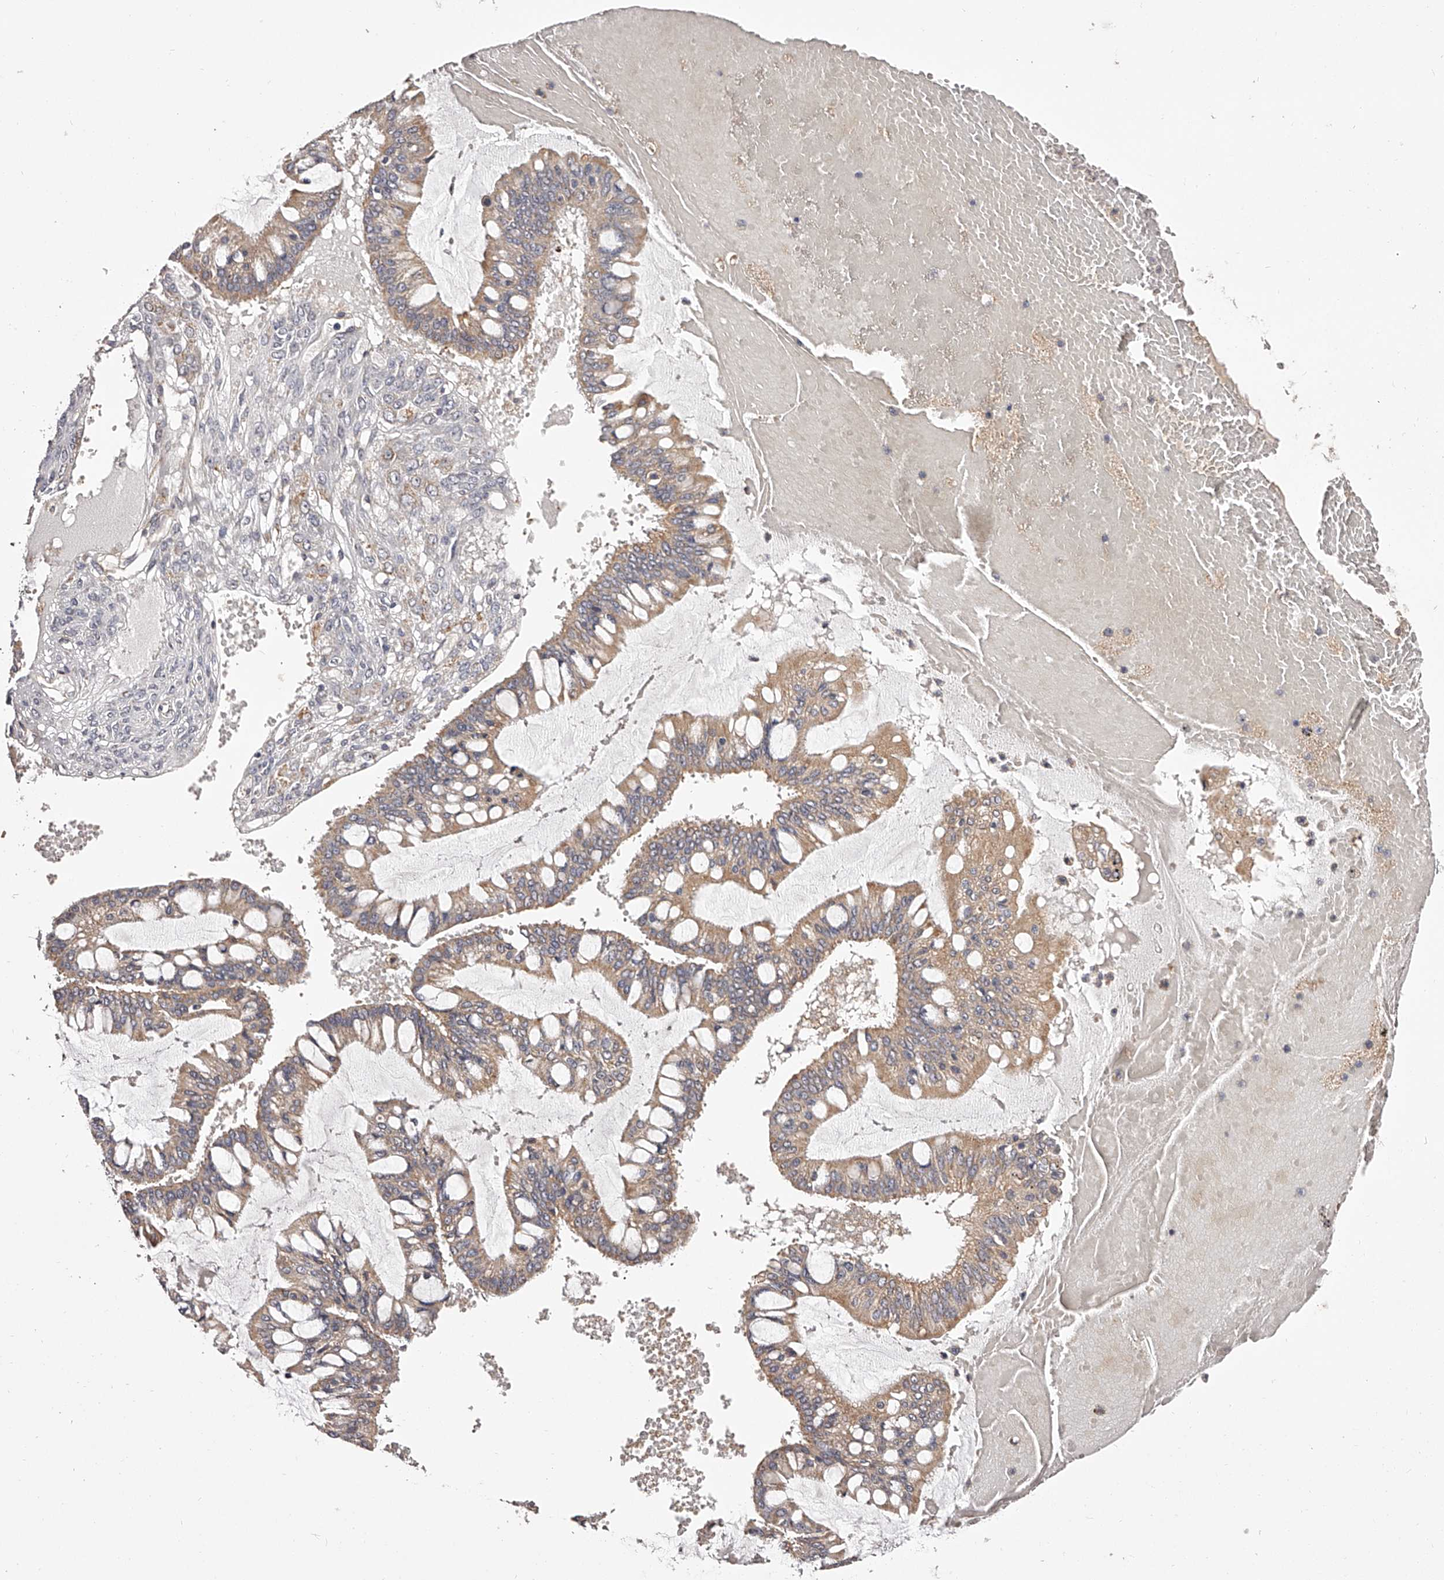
{"staining": {"intensity": "moderate", "quantity": ">75%", "location": "cytoplasmic/membranous"}, "tissue": "ovarian cancer", "cell_type": "Tumor cells", "image_type": "cancer", "snomed": [{"axis": "morphology", "description": "Cystadenocarcinoma, mucinous, NOS"}, {"axis": "topography", "description": "Ovary"}], "caption": "Moderate cytoplasmic/membranous staining is present in about >75% of tumor cells in mucinous cystadenocarcinoma (ovarian).", "gene": "ODF2L", "patient": {"sex": "female", "age": 73}}